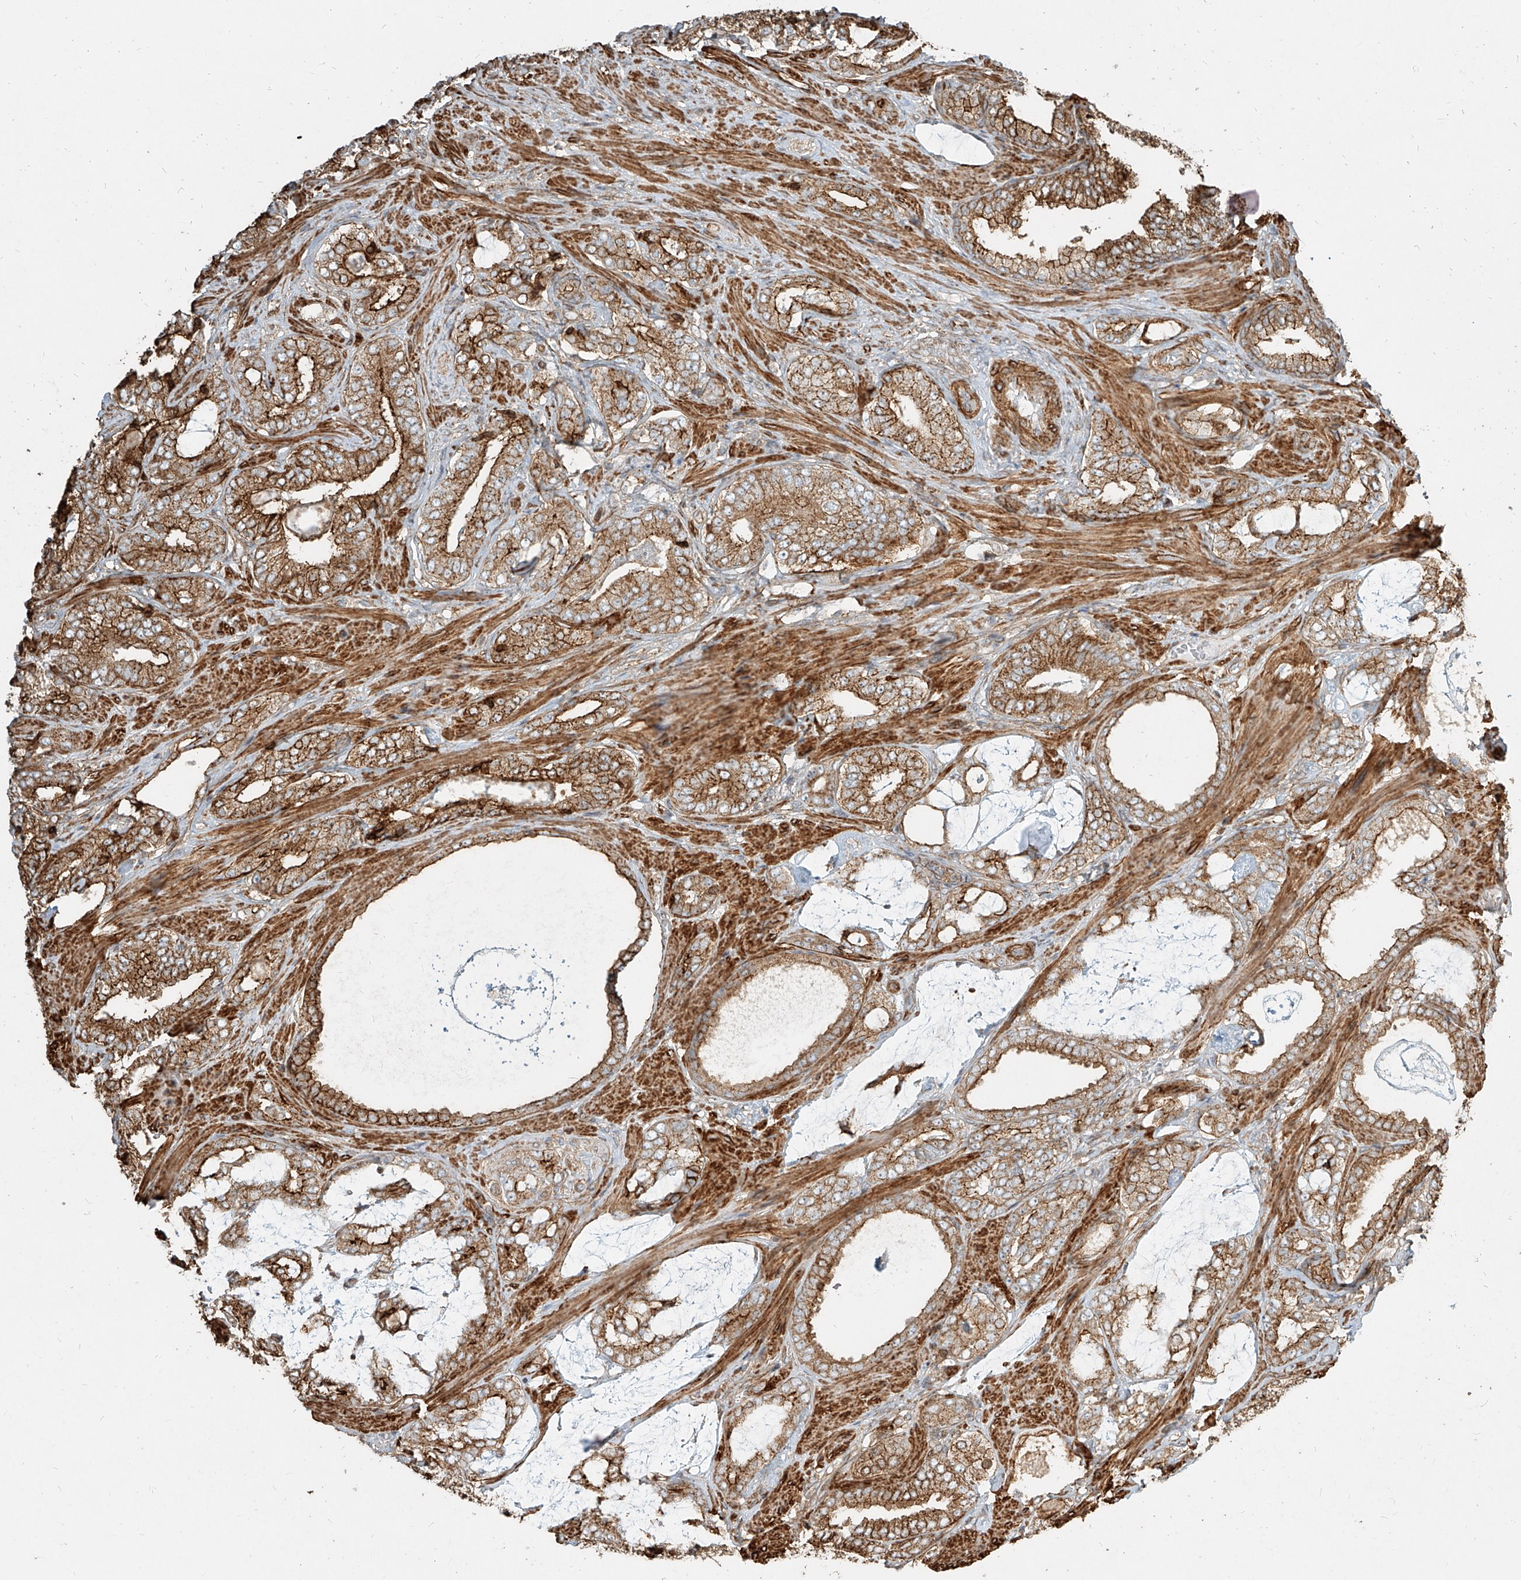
{"staining": {"intensity": "moderate", "quantity": ">75%", "location": "cytoplasmic/membranous"}, "tissue": "prostate cancer", "cell_type": "Tumor cells", "image_type": "cancer", "snomed": [{"axis": "morphology", "description": "Adenocarcinoma, Low grade"}, {"axis": "topography", "description": "Prostate"}], "caption": "There is medium levels of moderate cytoplasmic/membranous staining in tumor cells of prostate low-grade adenocarcinoma, as demonstrated by immunohistochemical staining (brown color).", "gene": "MTX2", "patient": {"sex": "male", "age": 71}}